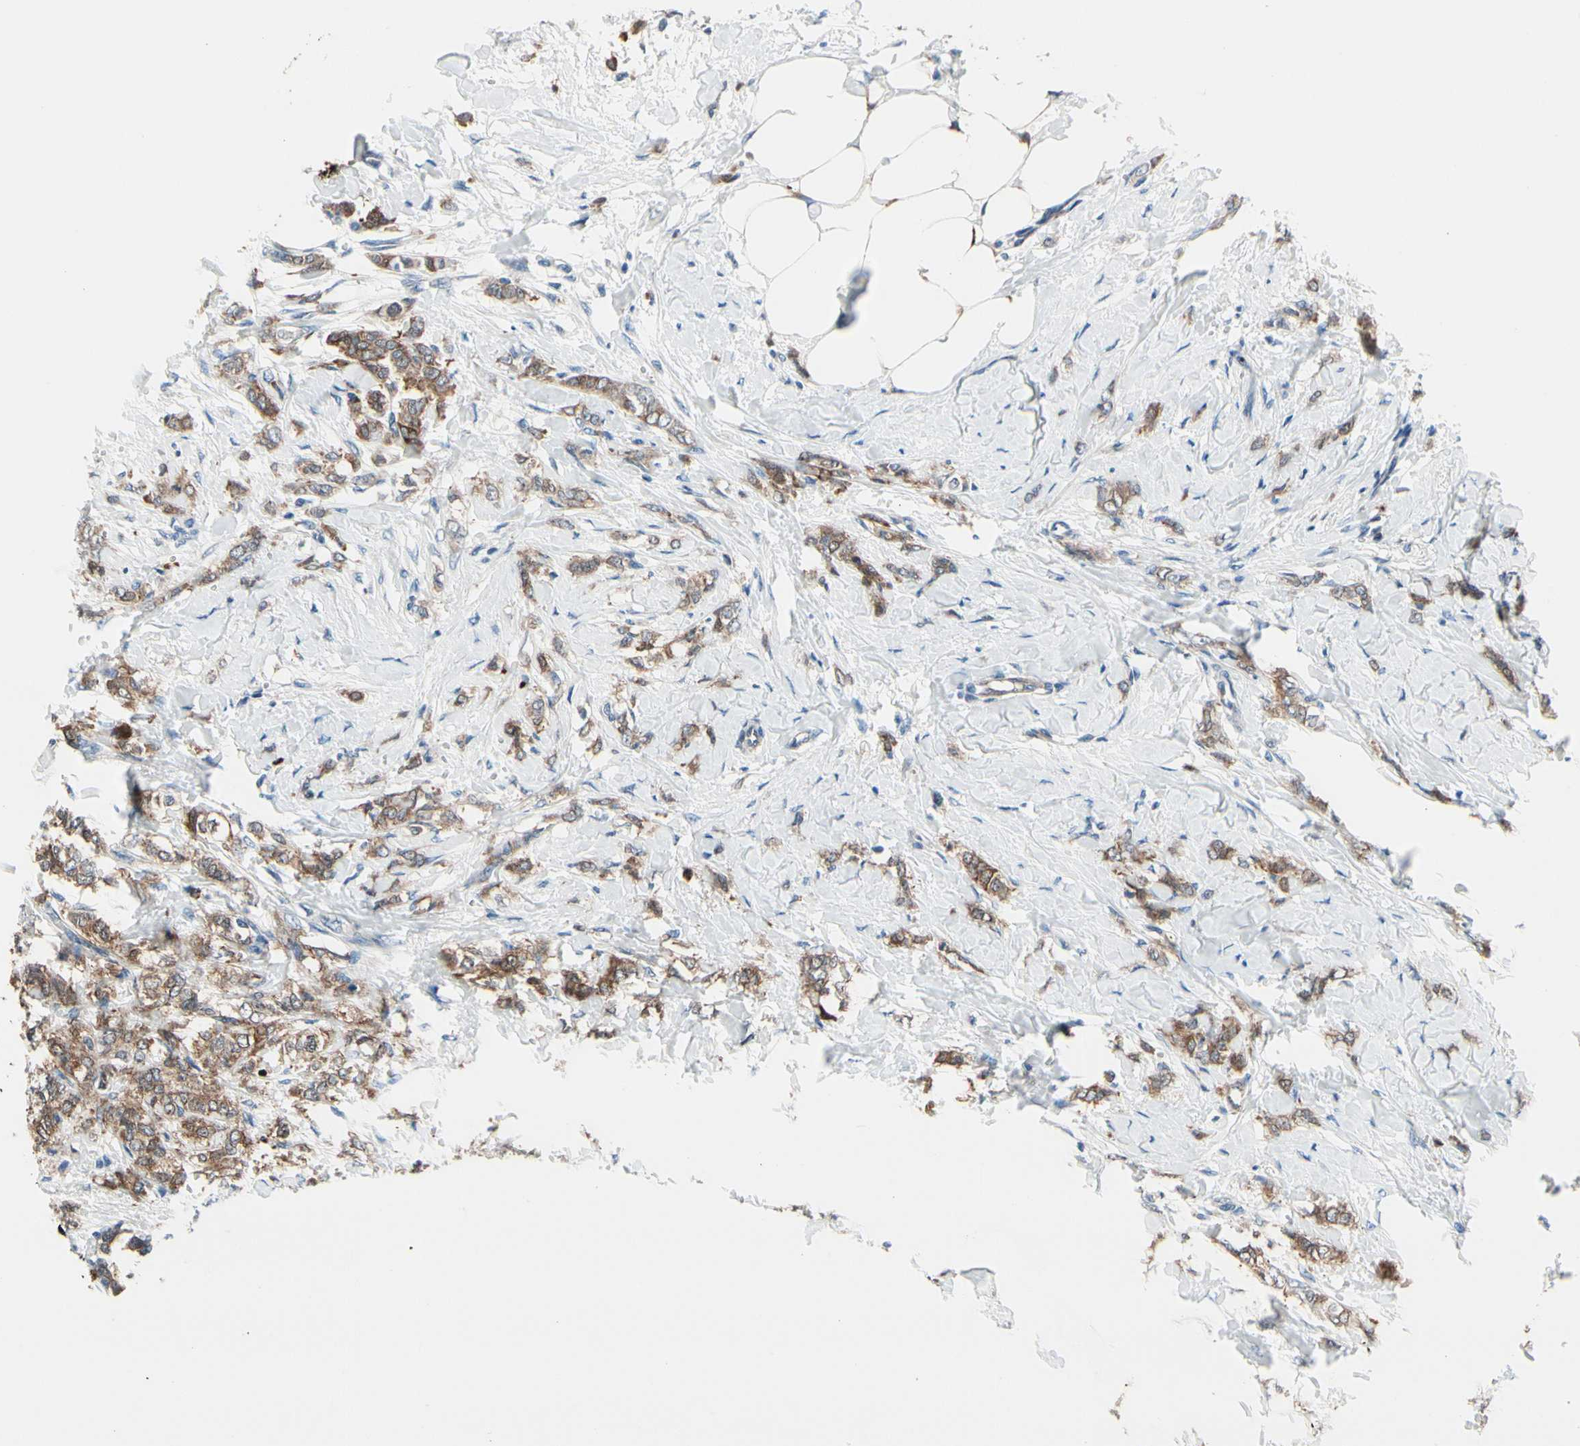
{"staining": {"intensity": "moderate", "quantity": ">75%", "location": "cytoplasmic/membranous"}, "tissue": "breast cancer", "cell_type": "Tumor cells", "image_type": "cancer", "snomed": [{"axis": "morphology", "description": "Lobular carcinoma, in situ"}, {"axis": "morphology", "description": "Lobular carcinoma"}, {"axis": "topography", "description": "Breast"}], "caption": "High-power microscopy captured an immunohistochemistry histopathology image of breast cancer, revealing moderate cytoplasmic/membranous staining in about >75% of tumor cells.", "gene": "PRDX2", "patient": {"sex": "female", "age": 41}}